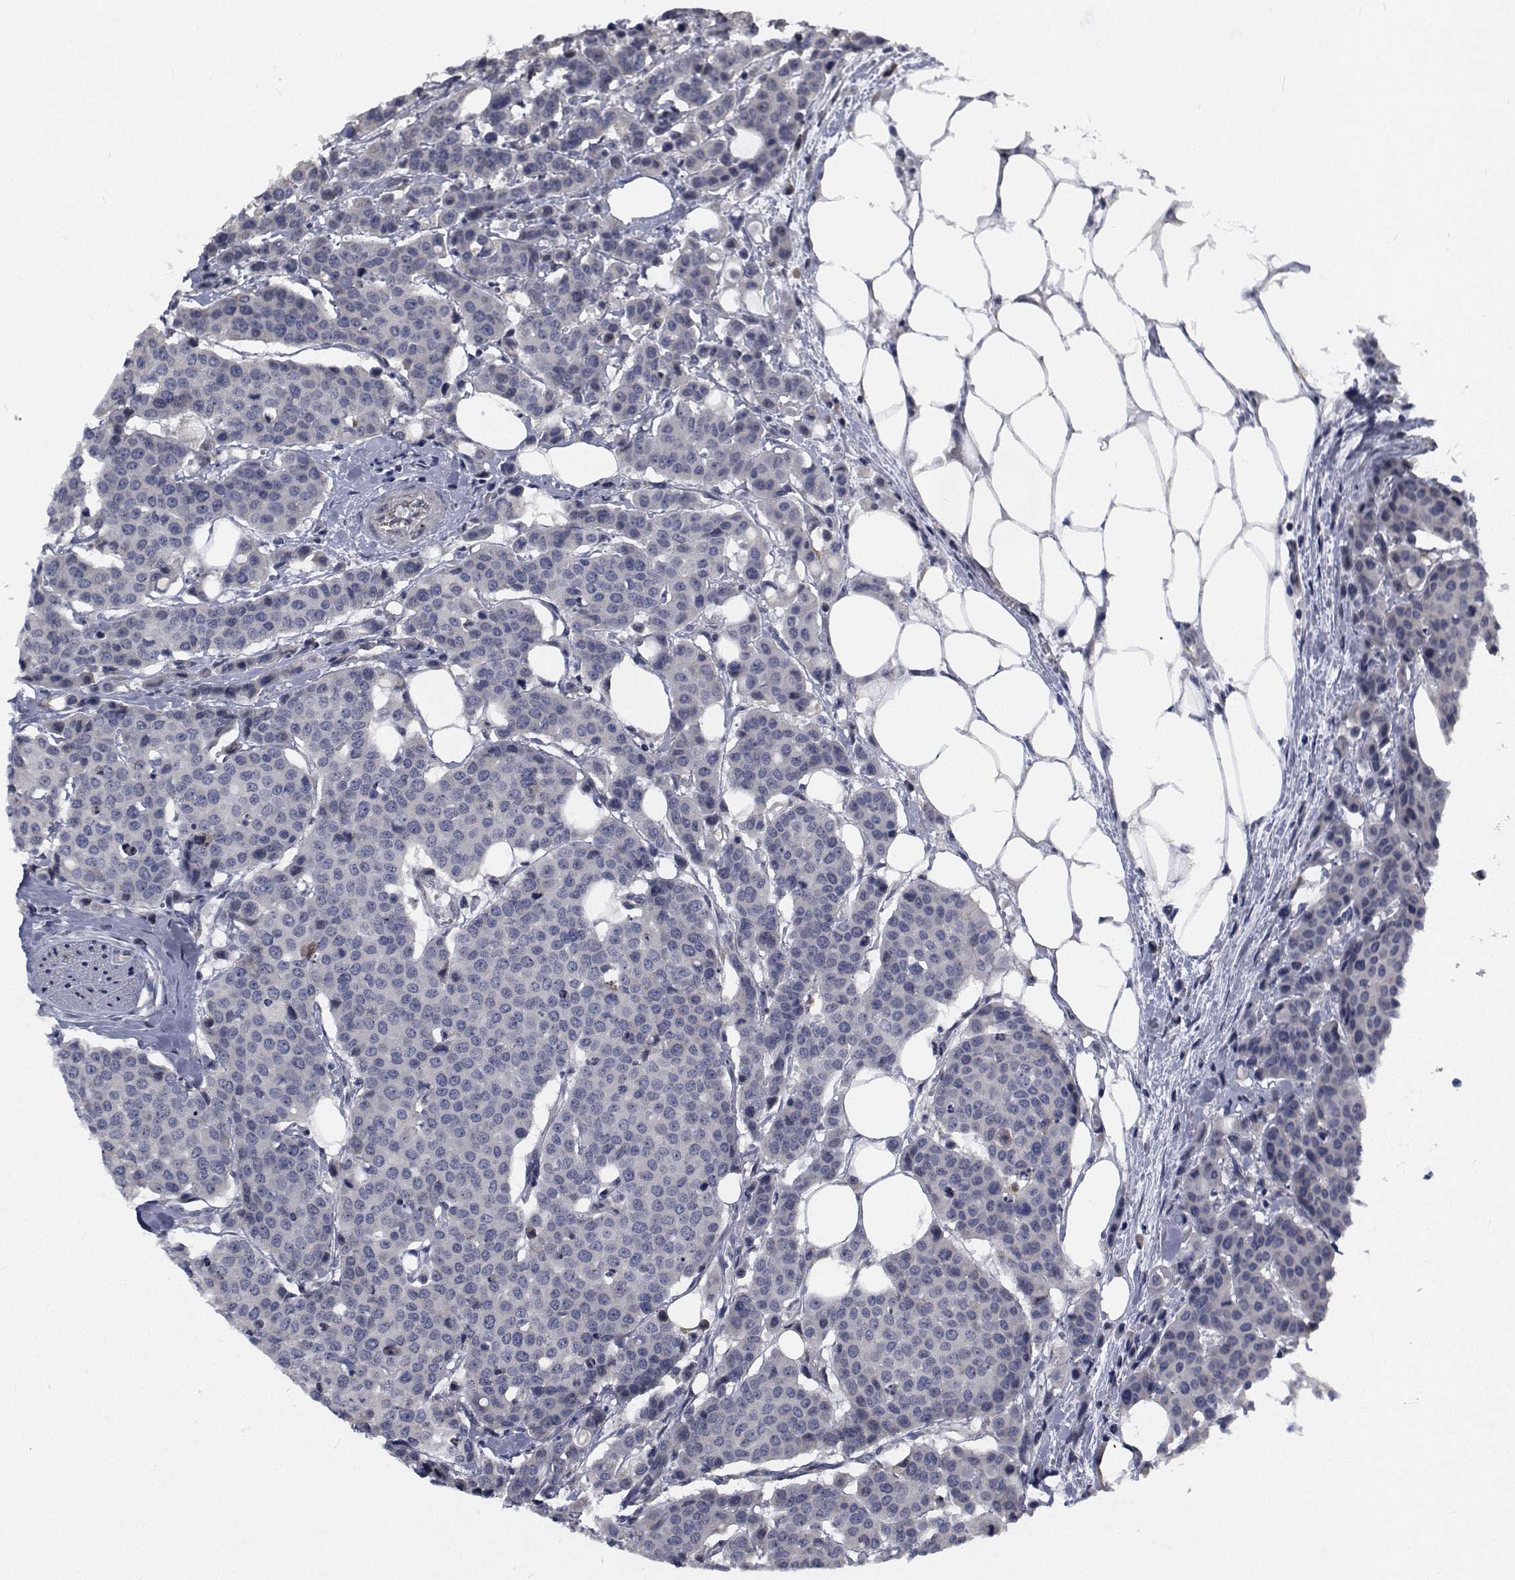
{"staining": {"intensity": "negative", "quantity": "none", "location": "none"}, "tissue": "carcinoid", "cell_type": "Tumor cells", "image_type": "cancer", "snomed": [{"axis": "morphology", "description": "Carcinoid, malignant, NOS"}, {"axis": "topography", "description": "Colon"}], "caption": "This is an immunohistochemistry photomicrograph of human malignant carcinoid. There is no expression in tumor cells.", "gene": "TTBK1", "patient": {"sex": "male", "age": 81}}